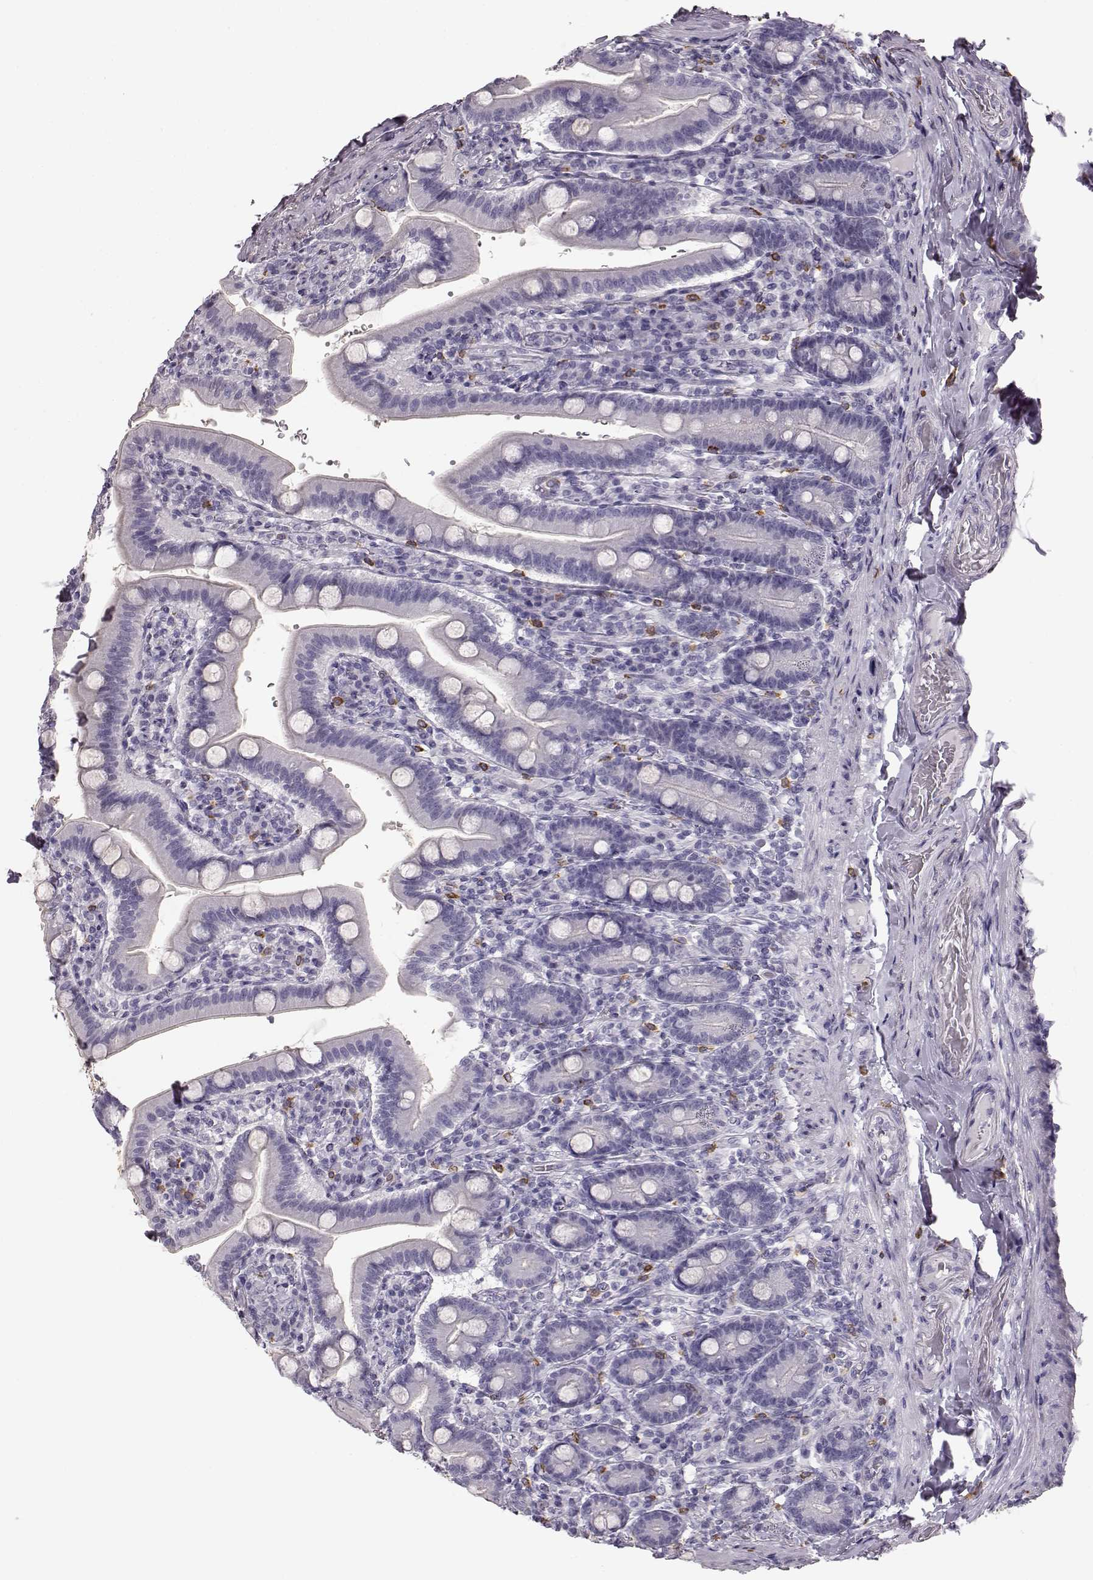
{"staining": {"intensity": "negative", "quantity": "none", "location": "none"}, "tissue": "small intestine", "cell_type": "Glandular cells", "image_type": "normal", "snomed": [{"axis": "morphology", "description": "Normal tissue, NOS"}, {"axis": "topography", "description": "Small intestine"}], "caption": "DAB immunohistochemical staining of unremarkable small intestine exhibits no significant positivity in glandular cells.", "gene": "NPTXR", "patient": {"sex": "male", "age": 66}}